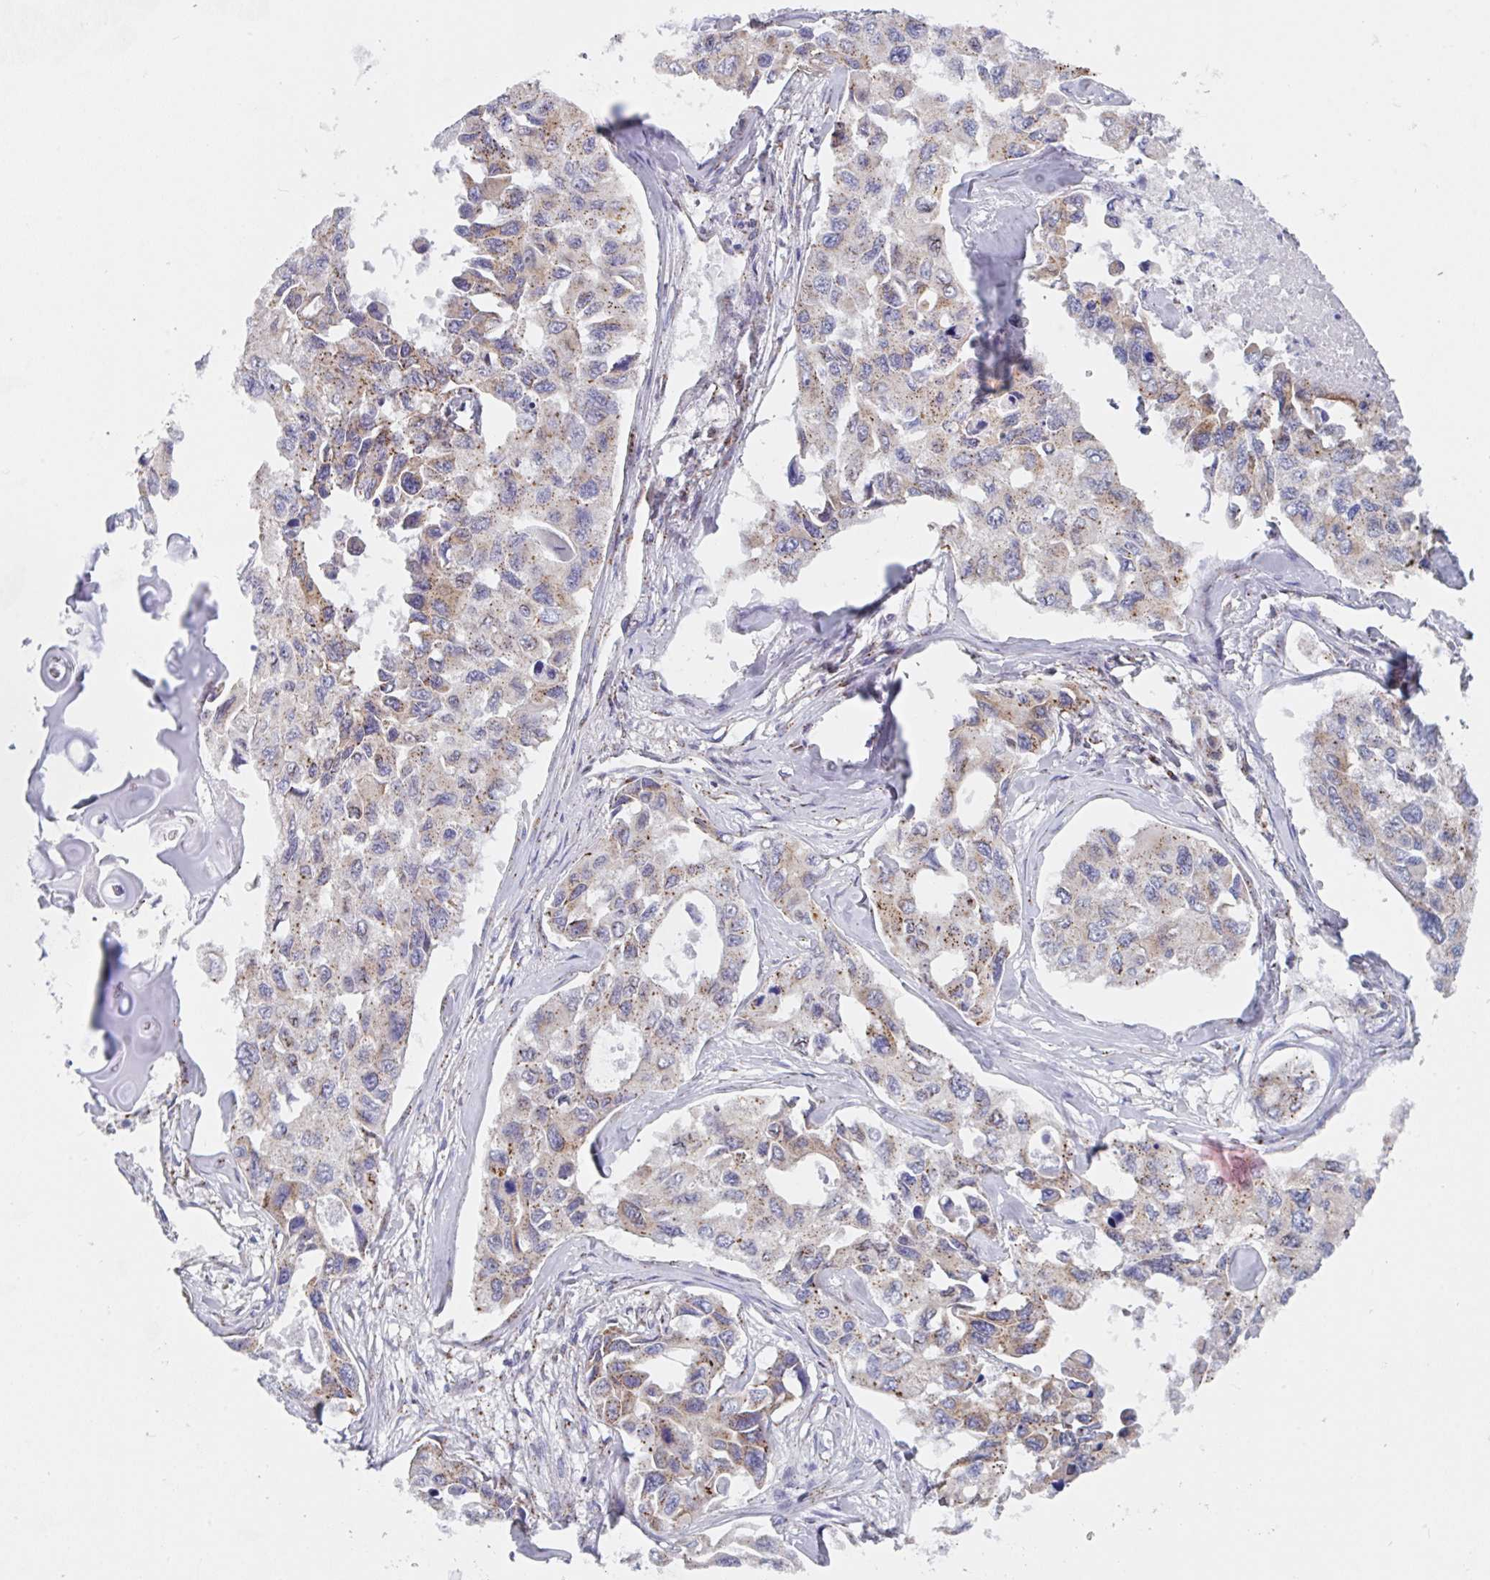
{"staining": {"intensity": "moderate", "quantity": "25%-75%", "location": "cytoplasmic/membranous"}, "tissue": "lung cancer", "cell_type": "Tumor cells", "image_type": "cancer", "snomed": [{"axis": "morphology", "description": "Adenocarcinoma, NOS"}, {"axis": "topography", "description": "Lung"}], "caption": "Protein staining of lung cancer tissue exhibits moderate cytoplasmic/membranous expression in approximately 25%-75% of tumor cells.", "gene": "PROSER3", "patient": {"sex": "male", "age": 64}}